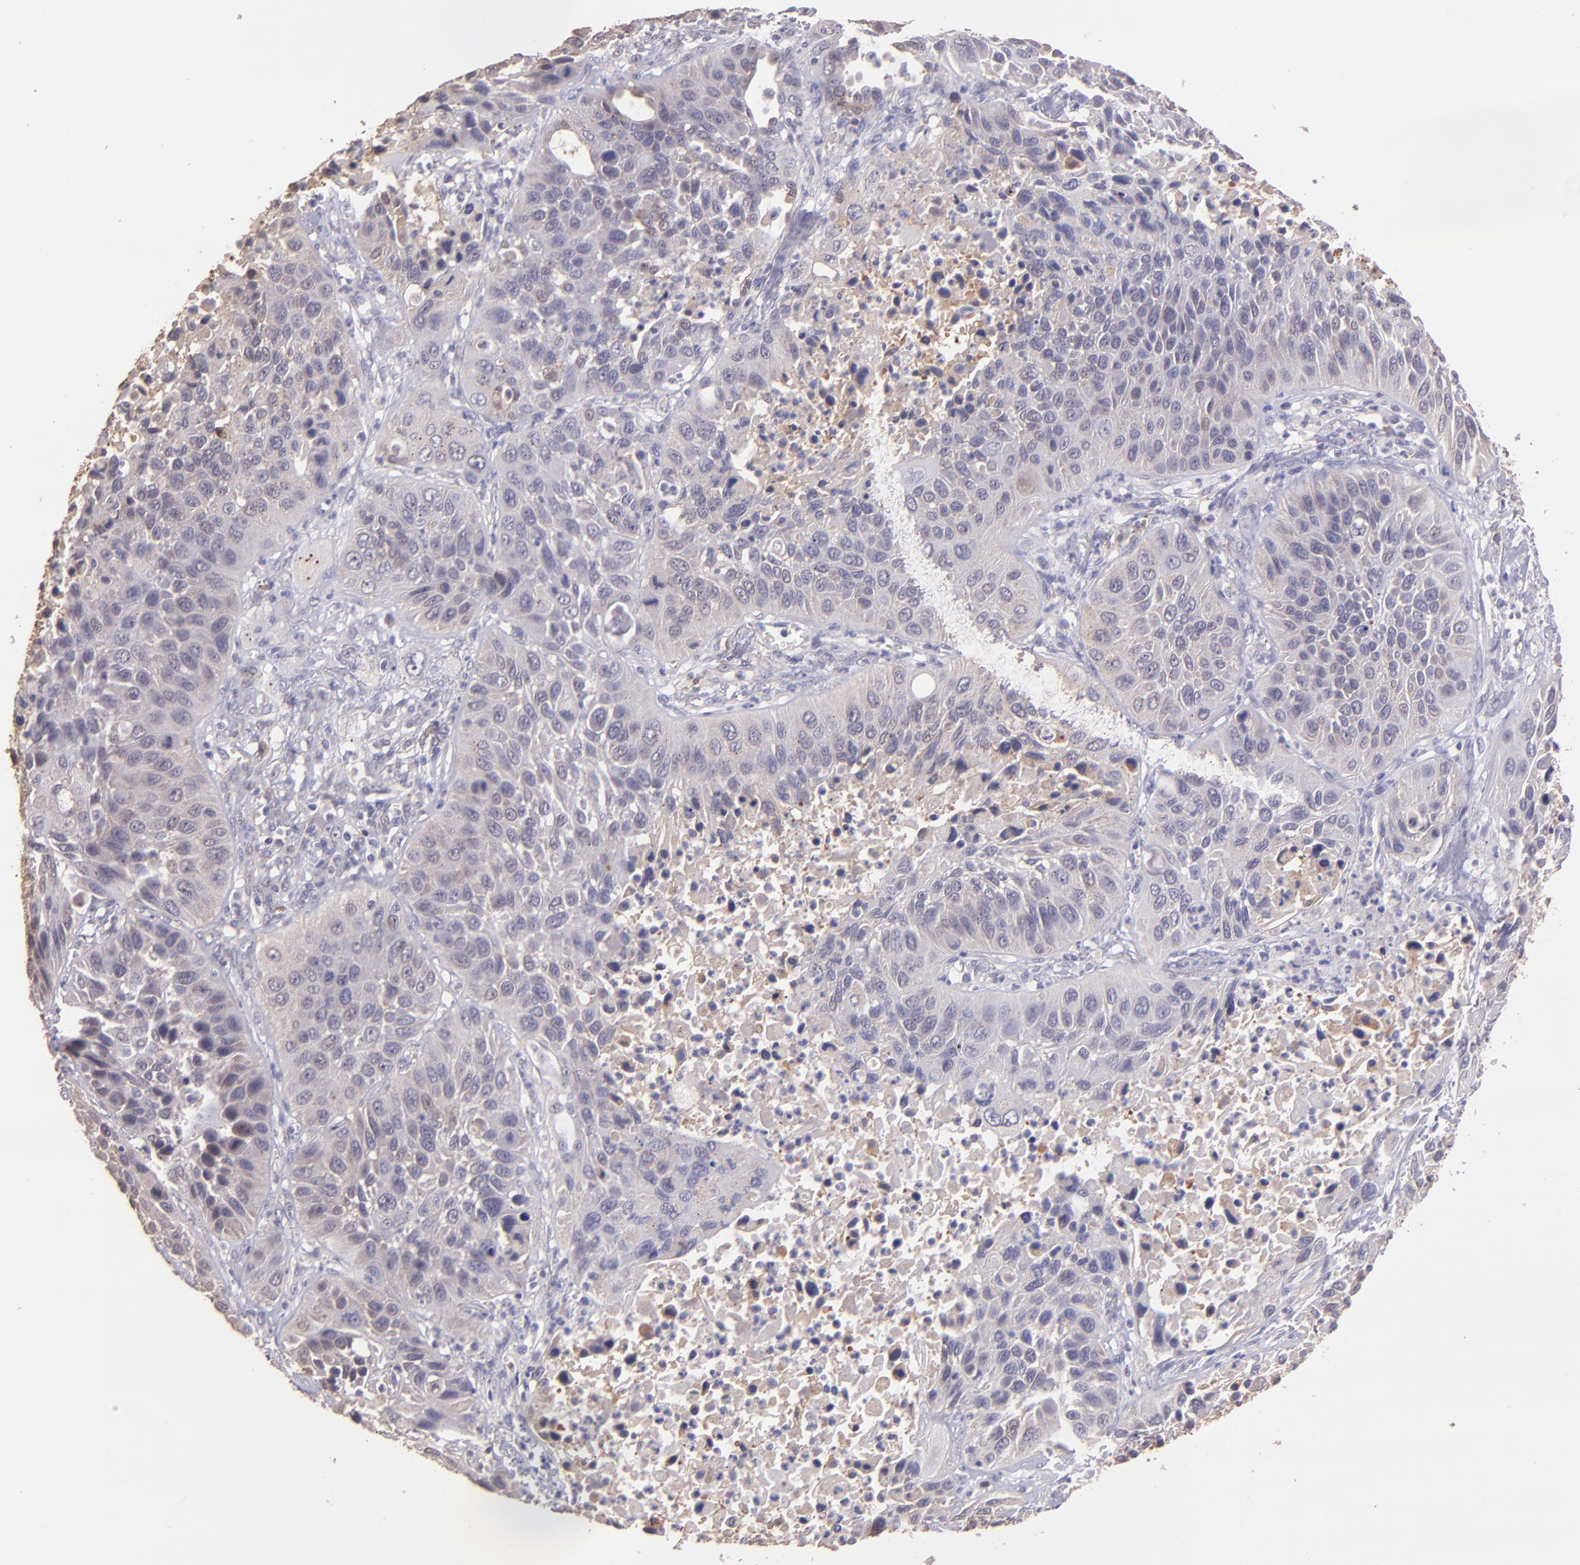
{"staining": {"intensity": "weak", "quantity": "<25%", "location": "cytoplasmic/membranous"}, "tissue": "lung cancer", "cell_type": "Tumor cells", "image_type": "cancer", "snomed": [{"axis": "morphology", "description": "Squamous cell carcinoma, NOS"}, {"axis": "topography", "description": "Lung"}], "caption": "High power microscopy image of an IHC photomicrograph of squamous cell carcinoma (lung), revealing no significant expression in tumor cells. (IHC, brightfield microscopy, high magnification).", "gene": "PAPPA", "patient": {"sex": "female", "age": 76}}